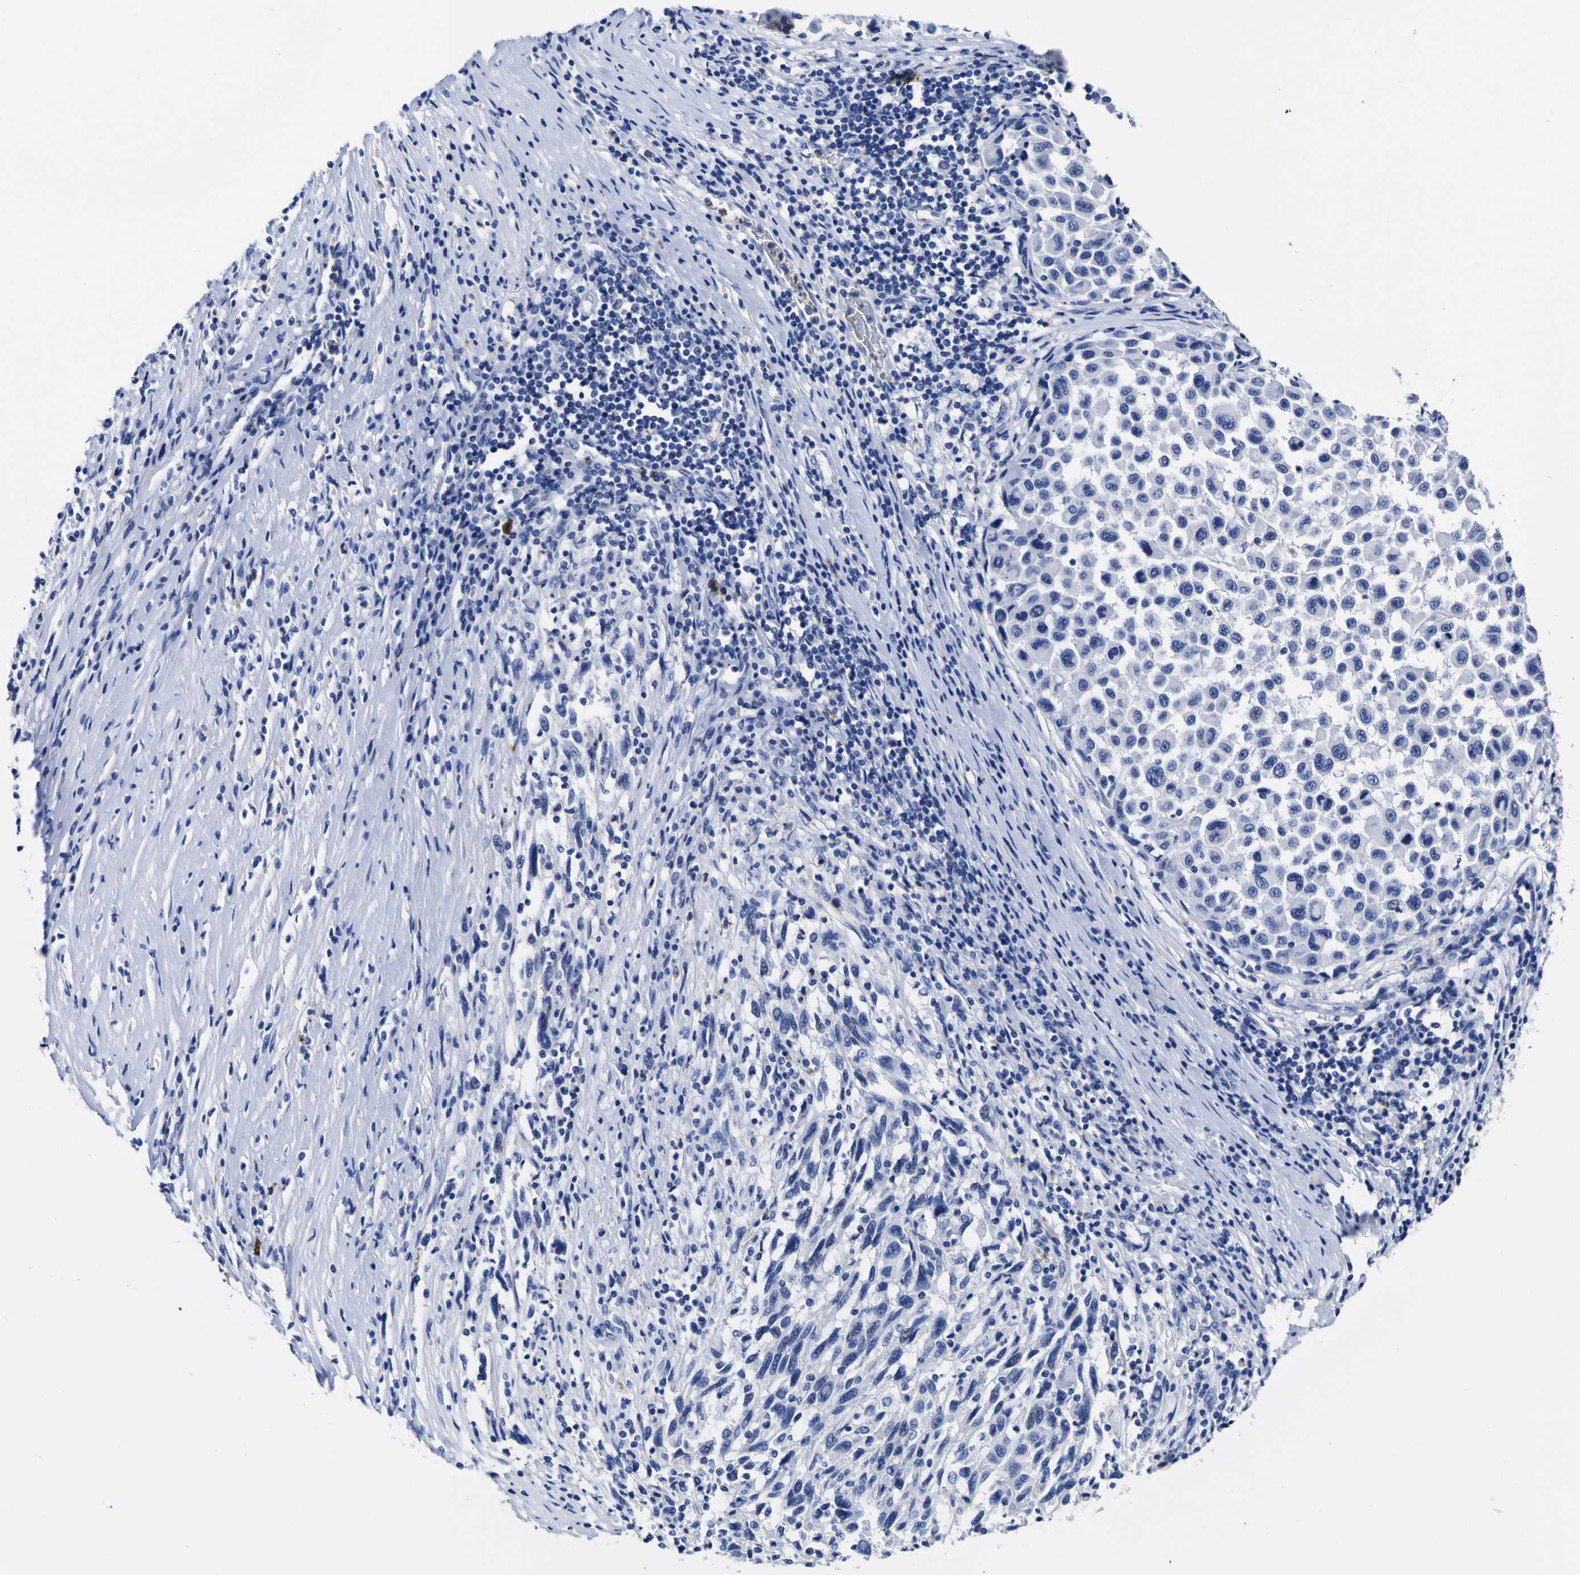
{"staining": {"intensity": "negative", "quantity": "none", "location": "none"}, "tissue": "melanoma", "cell_type": "Tumor cells", "image_type": "cancer", "snomed": [{"axis": "morphology", "description": "Malignant melanoma, Metastatic site"}, {"axis": "topography", "description": "Lymph node"}], "caption": "Tumor cells are negative for brown protein staining in malignant melanoma (metastatic site).", "gene": "HLA-DQA1", "patient": {"sex": "male", "age": 61}}